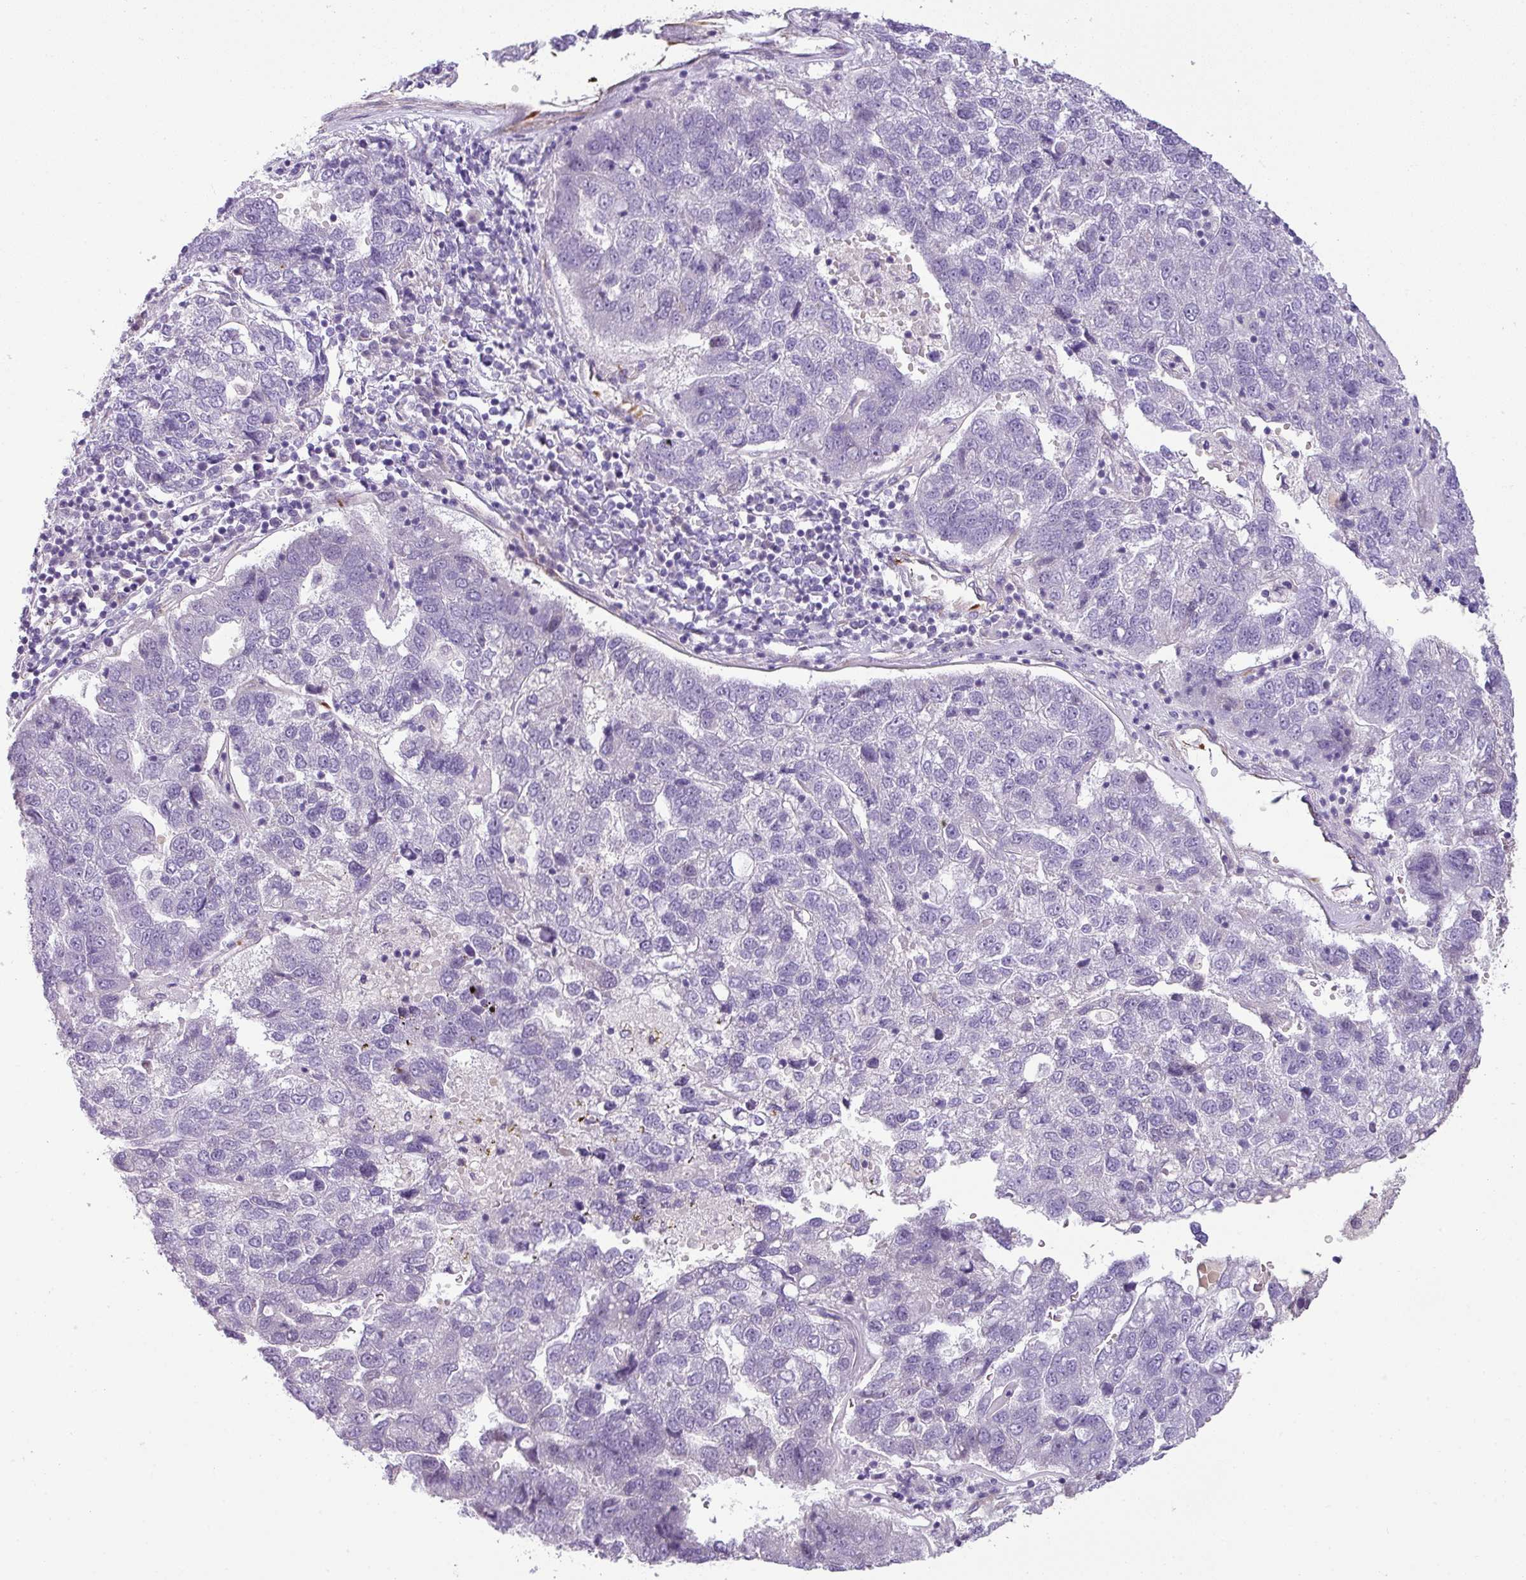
{"staining": {"intensity": "negative", "quantity": "none", "location": "none"}, "tissue": "pancreatic cancer", "cell_type": "Tumor cells", "image_type": "cancer", "snomed": [{"axis": "morphology", "description": "Adenocarcinoma, NOS"}, {"axis": "topography", "description": "Pancreas"}], "caption": "A photomicrograph of pancreatic cancer stained for a protein displays no brown staining in tumor cells.", "gene": "ENSG00000273748", "patient": {"sex": "female", "age": 61}}